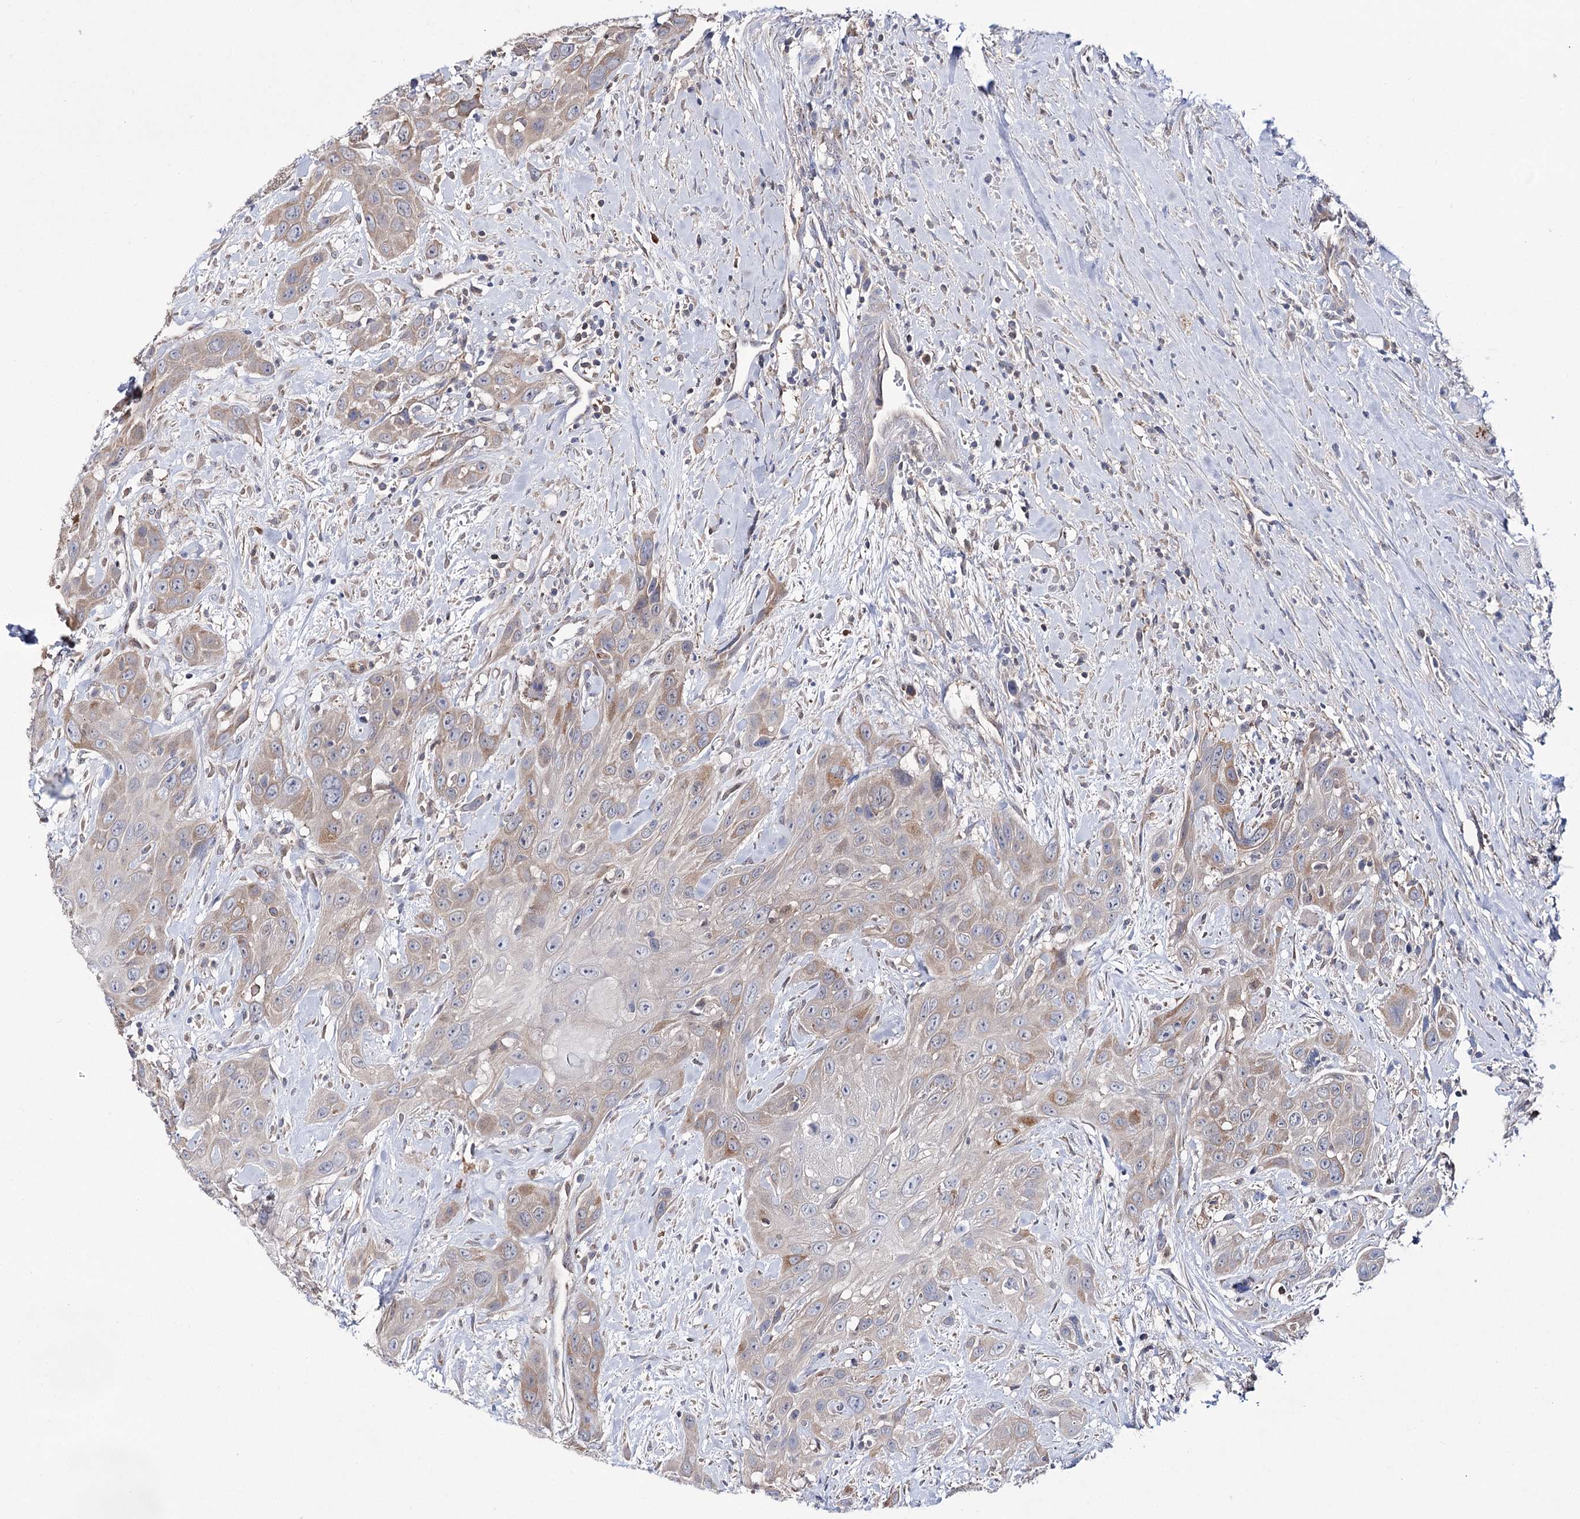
{"staining": {"intensity": "moderate", "quantity": "25%-75%", "location": "cytoplasmic/membranous"}, "tissue": "head and neck cancer", "cell_type": "Tumor cells", "image_type": "cancer", "snomed": [{"axis": "morphology", "description": "Squamous cell carcinoma, NOS"}, {"axis": "topography", "description": "Head-Neck"}], "caption": "Head and neck cancer stained for a protein shows moderate cytoplasmic/membranous positivity in tumor cells.", "gene": "PTER", "patient": {"sex": "male", "age": 81}}